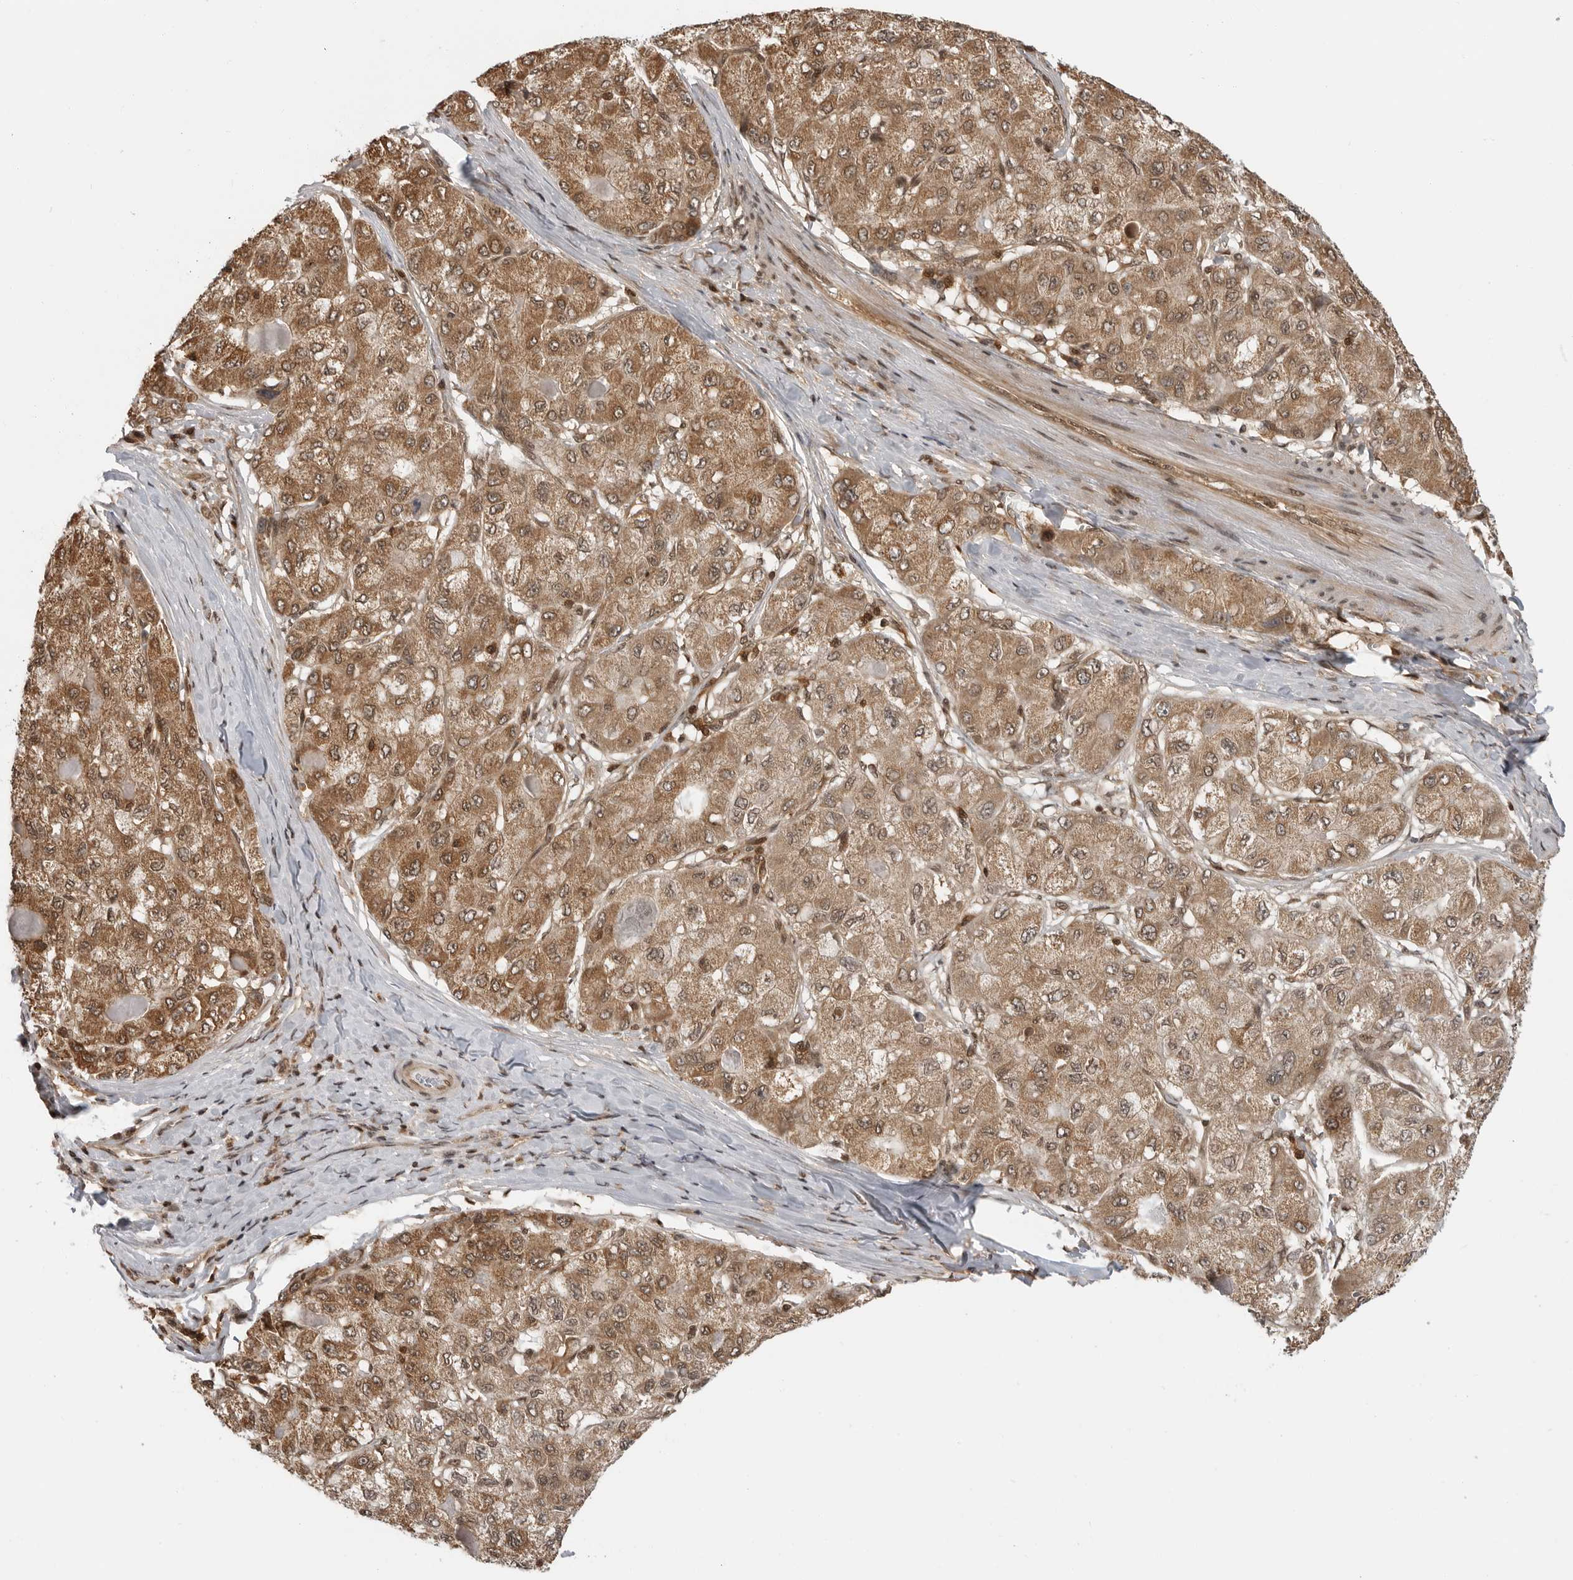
{"staining": {"intensity": "moderate", "quantity": ">75%", "location": "cytoplasmic/membranous,nuclear"}, "tissue": "liver cancer", "cell_type": "Tumor cells", "image_type": "cancer", "snomed": [{"axis": "morphology", "description": "Carcinoma, Hepatocellular, NOS"}, {"axis": "topography", "description": "Liver"}], "caption": "High-power microscopy captured an immunohistochemistry histopathology image of liver hepatocellular carcinoma, revealing moderate cytoplasmic/membranous and nuclear expression in approximately >75% of tumor cells. Ihc stains the protein in brown and the nuclei are stained blue.", "gene": "SZRD1", "patient": {"sex": "male", "age": 80}}